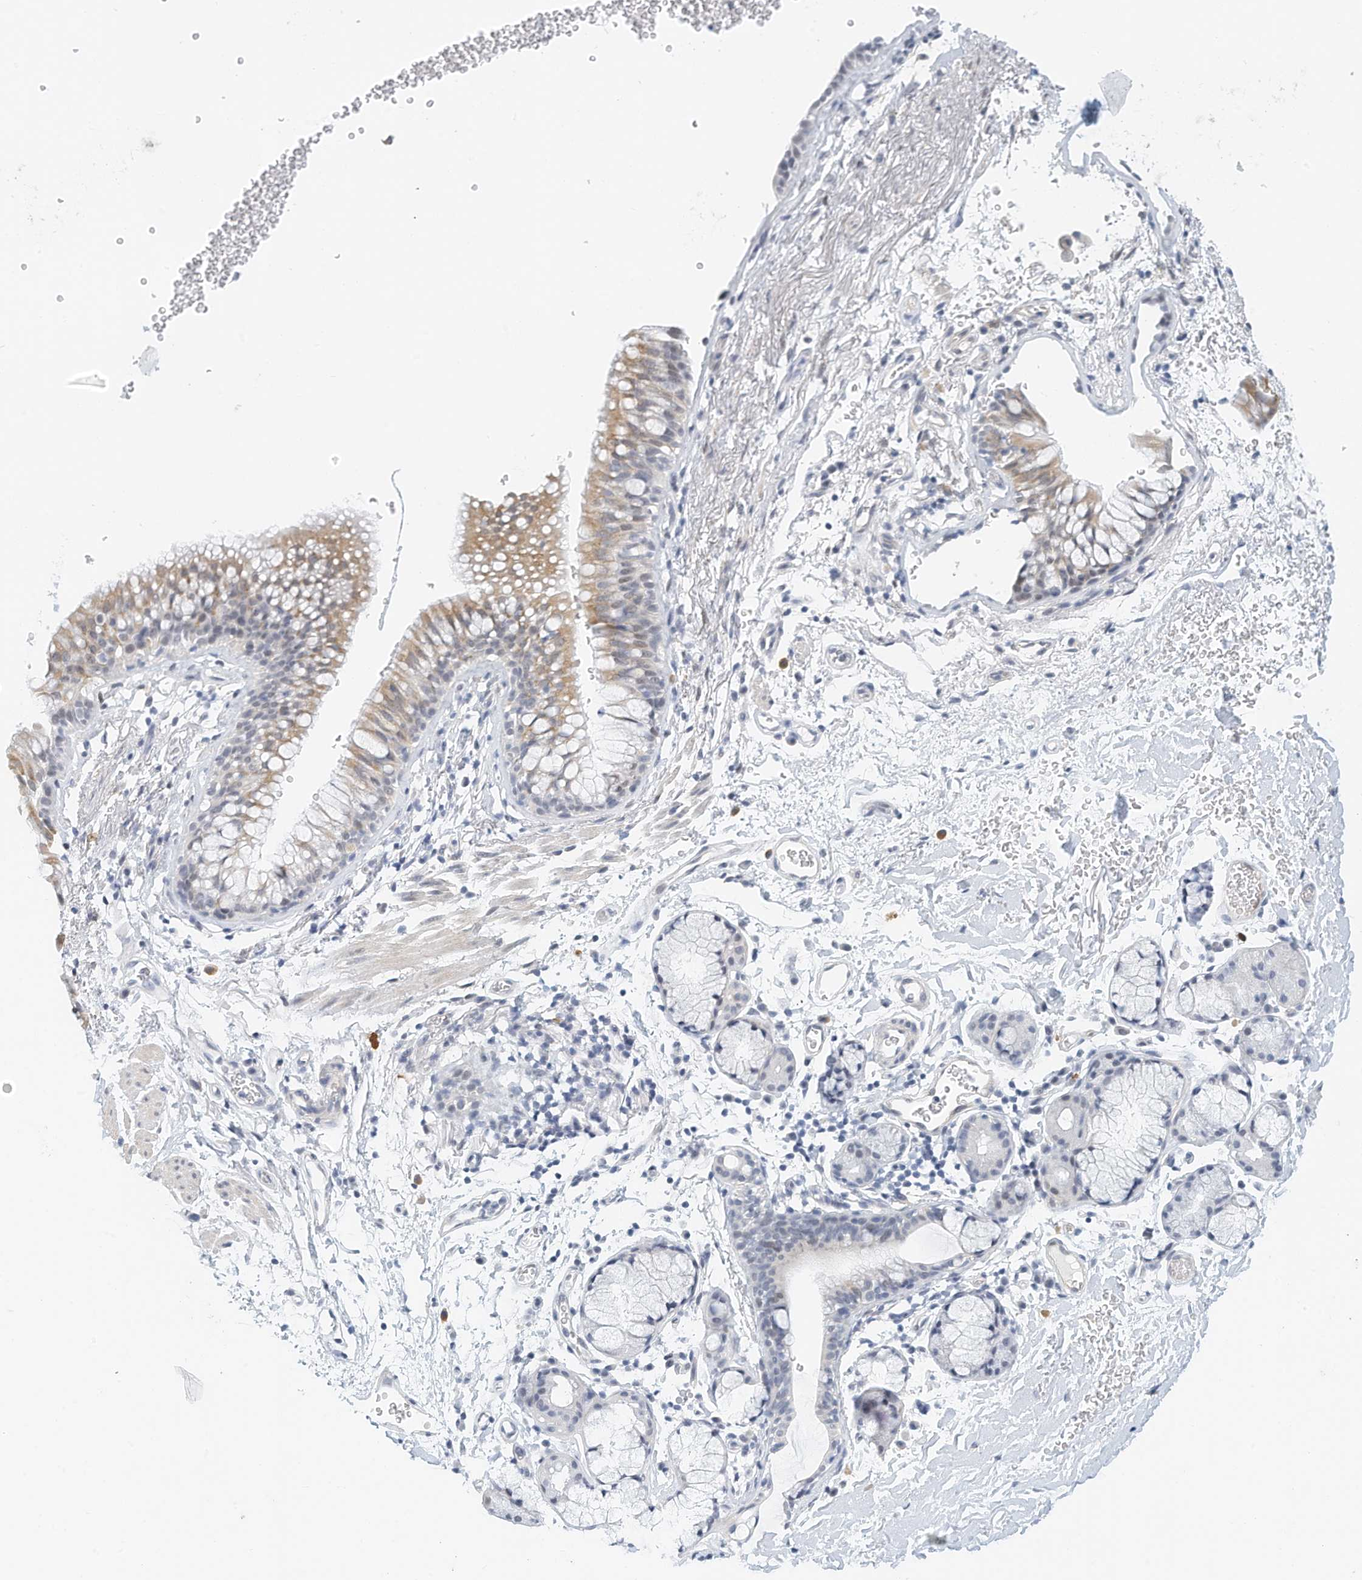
{"staining": {"intensity": "weak", "quantity": "<25%", "location": "cytoplasmic/membranous"}, "tissue": "bronchus", "cell_type": "Respiratory epithelial cells", "image_type": "normal", "snomed": [{"axis": "morphology", "description": "Normal tissue, NOS"}, {"axis": "topography", "description": "Cartilage tissue"}, {"axis": "topography", "description": "Bronchus"}], "caption": "DAB immunohistochemical staining of normal human bronchus shows no significant staining in respiratory epithelial cells.", "gene": "ARHGAP28", "patient": {"sex": "female", "age": 53}}